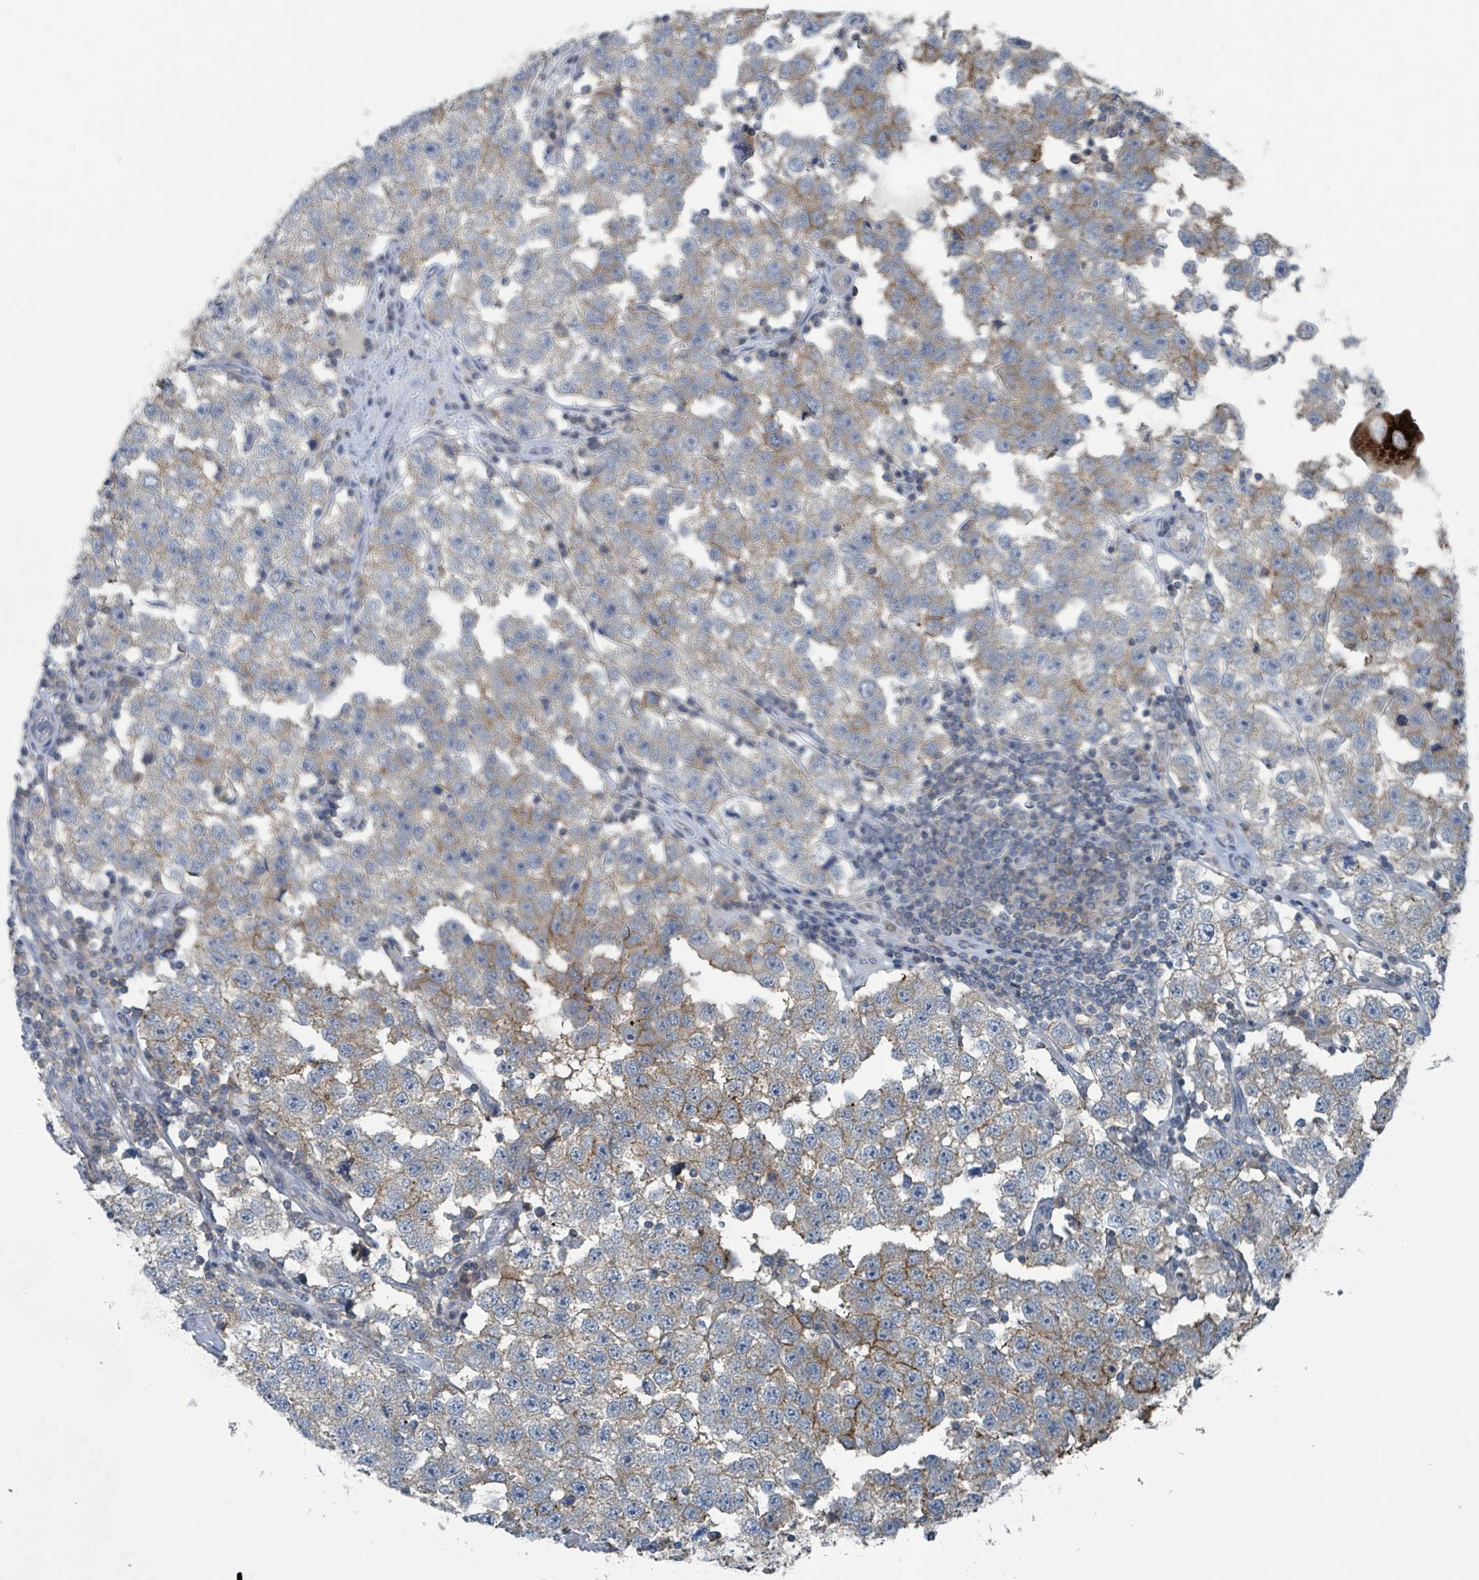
{"staining": {"intensity": "strong", "quantity": "<25%", "location": "cytoplasmic/membranous"}, "tissue": "testis cancer", "cell_type": "Tumor cells", "image_type": "cancer", "snomed": [{"axis": "morphology", "description": "Seminoma, NOS"}, {"axis": "topography", "description": "Testis"}], "caption": "Strong cytoplasmic/membranous protein positivity is seen in about <25% of tumor cells in testis cancer (seminoma).", "gene": "ACBD4", "patient": {"sex": "male", "age": 34}}